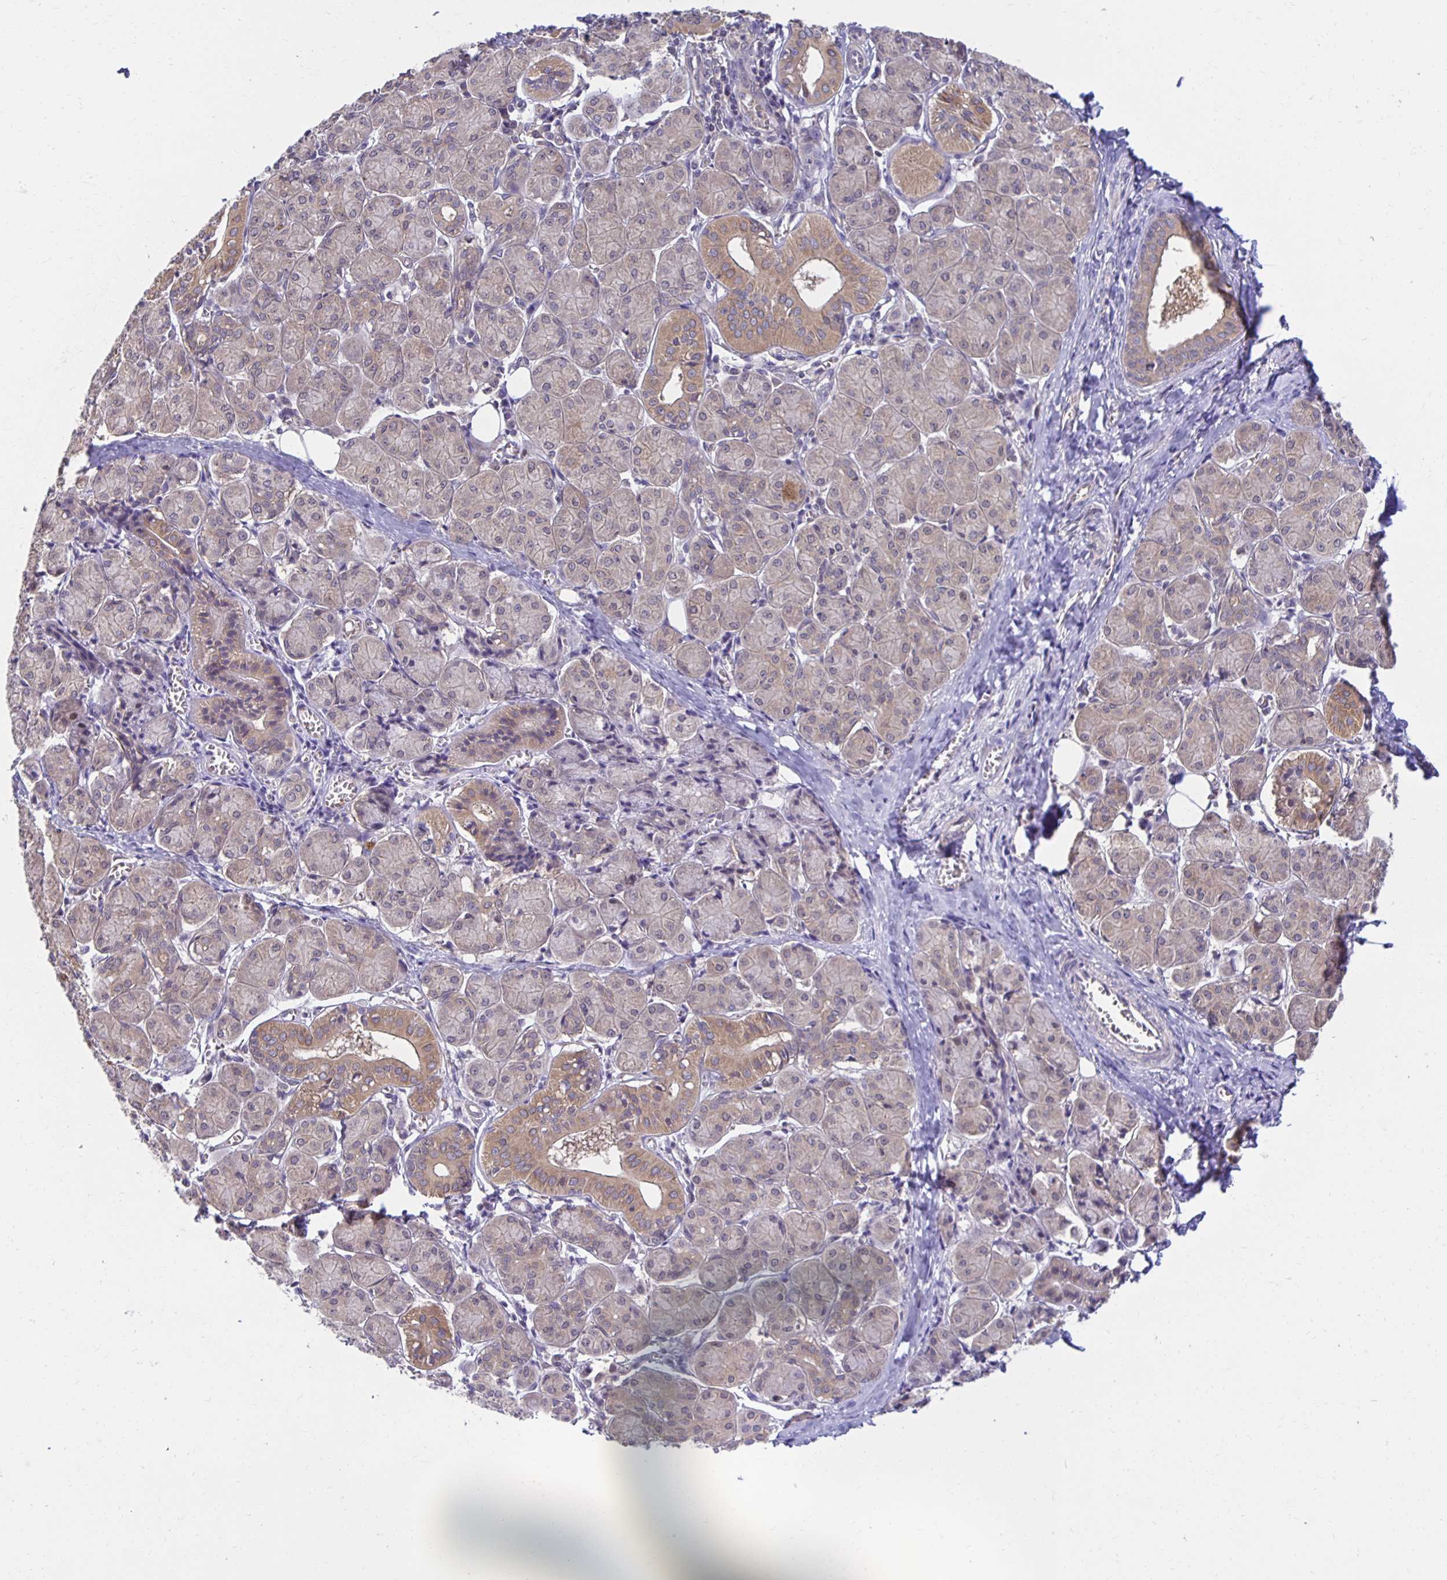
{"staining": {"intensity": "moderate", "quantity": "25%-75%", "location": "cytoplasmic/membranous"}, "tissue": "salivary gland", "cell_type": "Glandular cells", "image_type": "normal", "snomed": [{"axis": "morphology", "description": "Normal tissue, NOS"}, {"axis": "morphology", "description": "Inflammation, NOS"}, {"axis": "topography", "description": "Lymph node"}, {"axis": "topography", "description": "Salivary gland"}], "caption": "Glandular cells exhibit medium levels of moderate cytoplasmic/membranous expression in approximately 25%-75% of cells in unremarkable human salivary gland.", "gene": "MIEN1", "patient": {"sex": "male", "age": 3}}